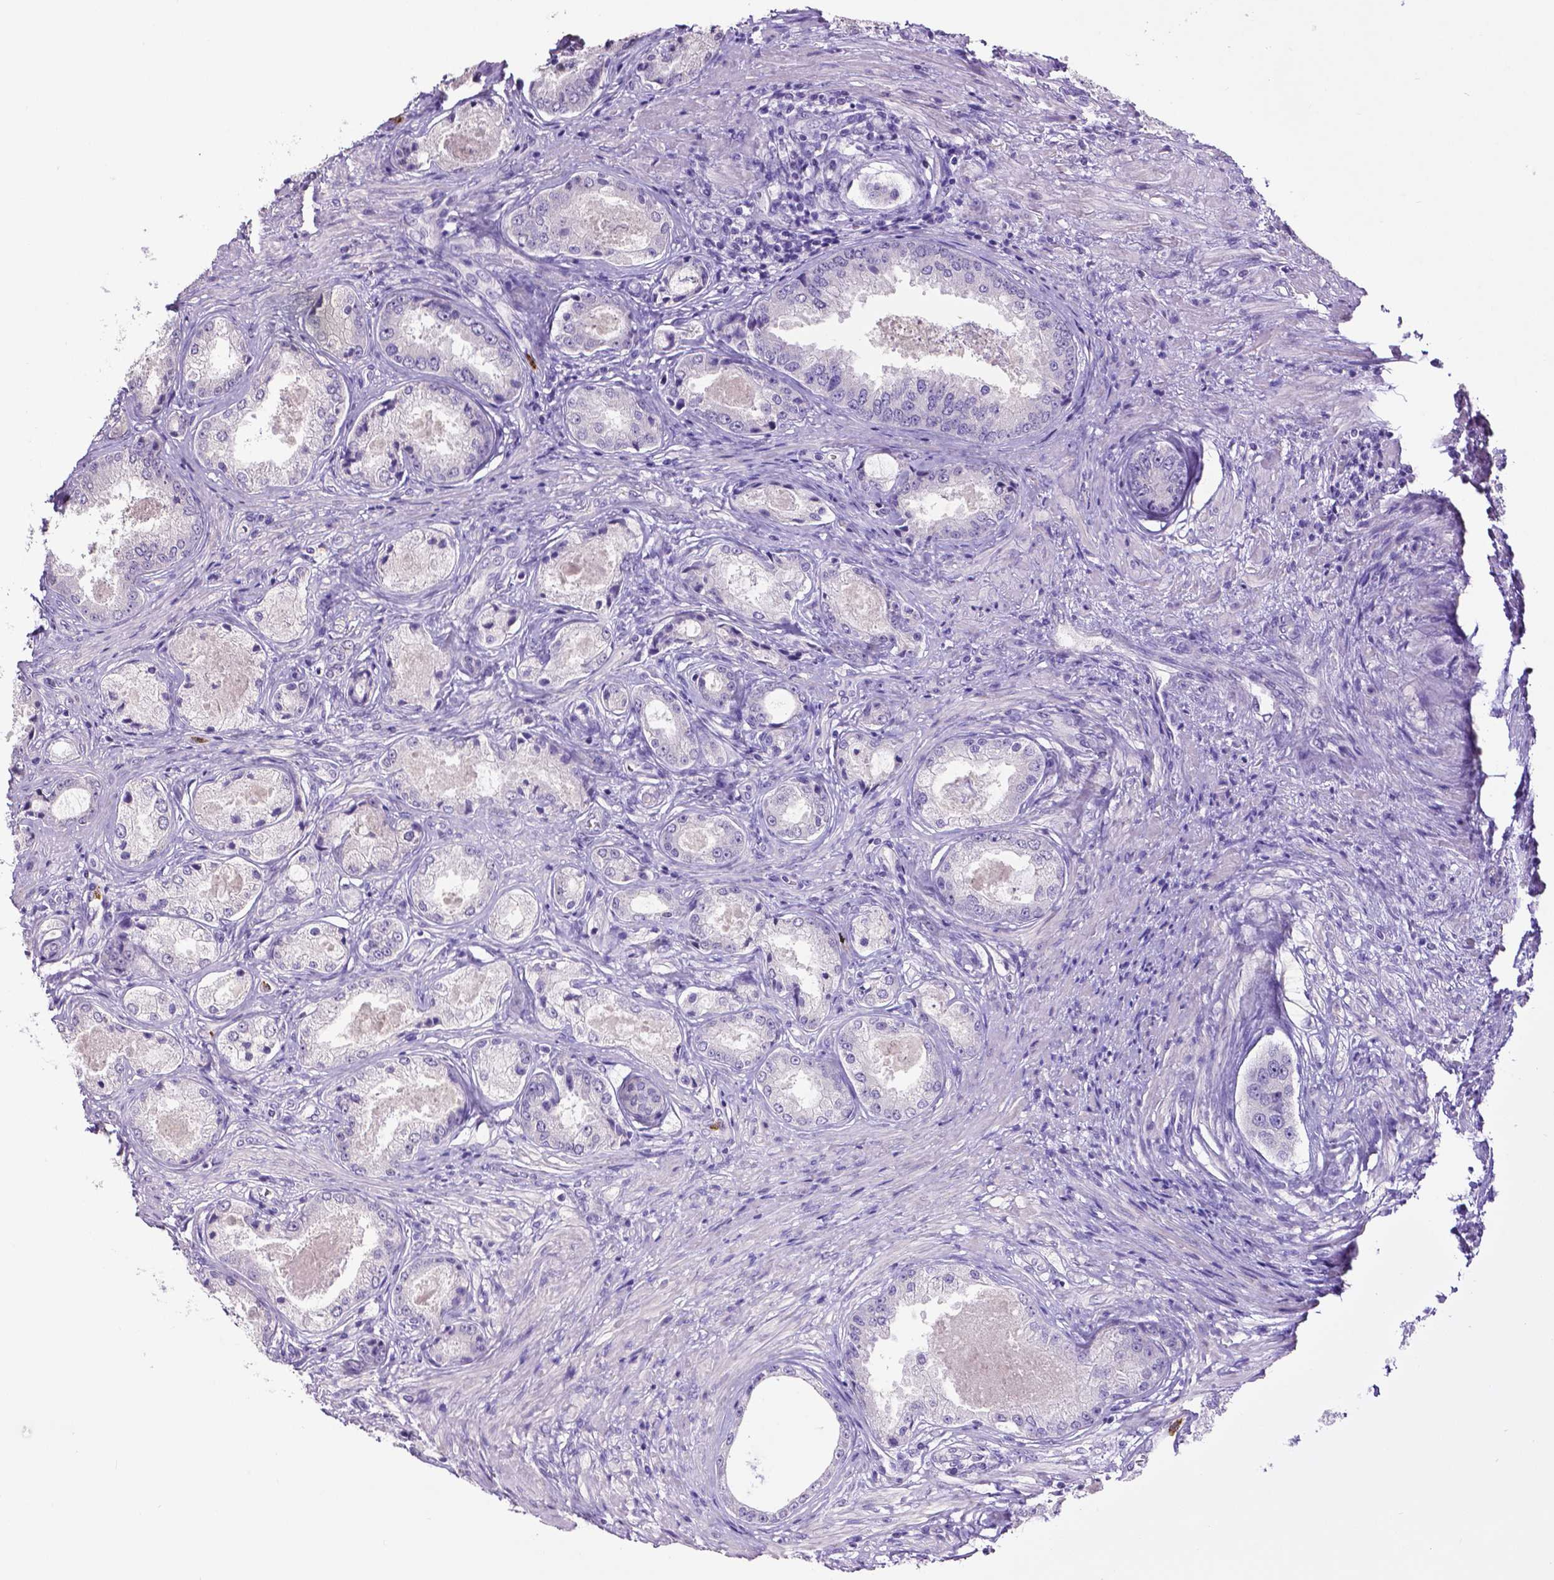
{"staining": {"intensity": "negative", "quantity": "none", "location": "none"}, "tissue": "prostate cancer", "cell_type": "Tumor cells", "image_type": "cancer", "snomed": [{"axis": "morphology", "description": "Adenocarcinoma, Low grade"}, {"axis": "topography", "description": "Prostate"}], "caption": "Immunohistochemistry micrograph of neoplastic tissue: human prostate cancer stained with DAB (3,3'-diaminobenzidine) exhibits no significant protein positivity in tumor cells. (DAB (3,3'-diaminobenzidine) immunohistochemistry (IHC) with hematoxylin counter stain).", "gene": "MMP9", "patient": {"sex": "male", "age": 68}}